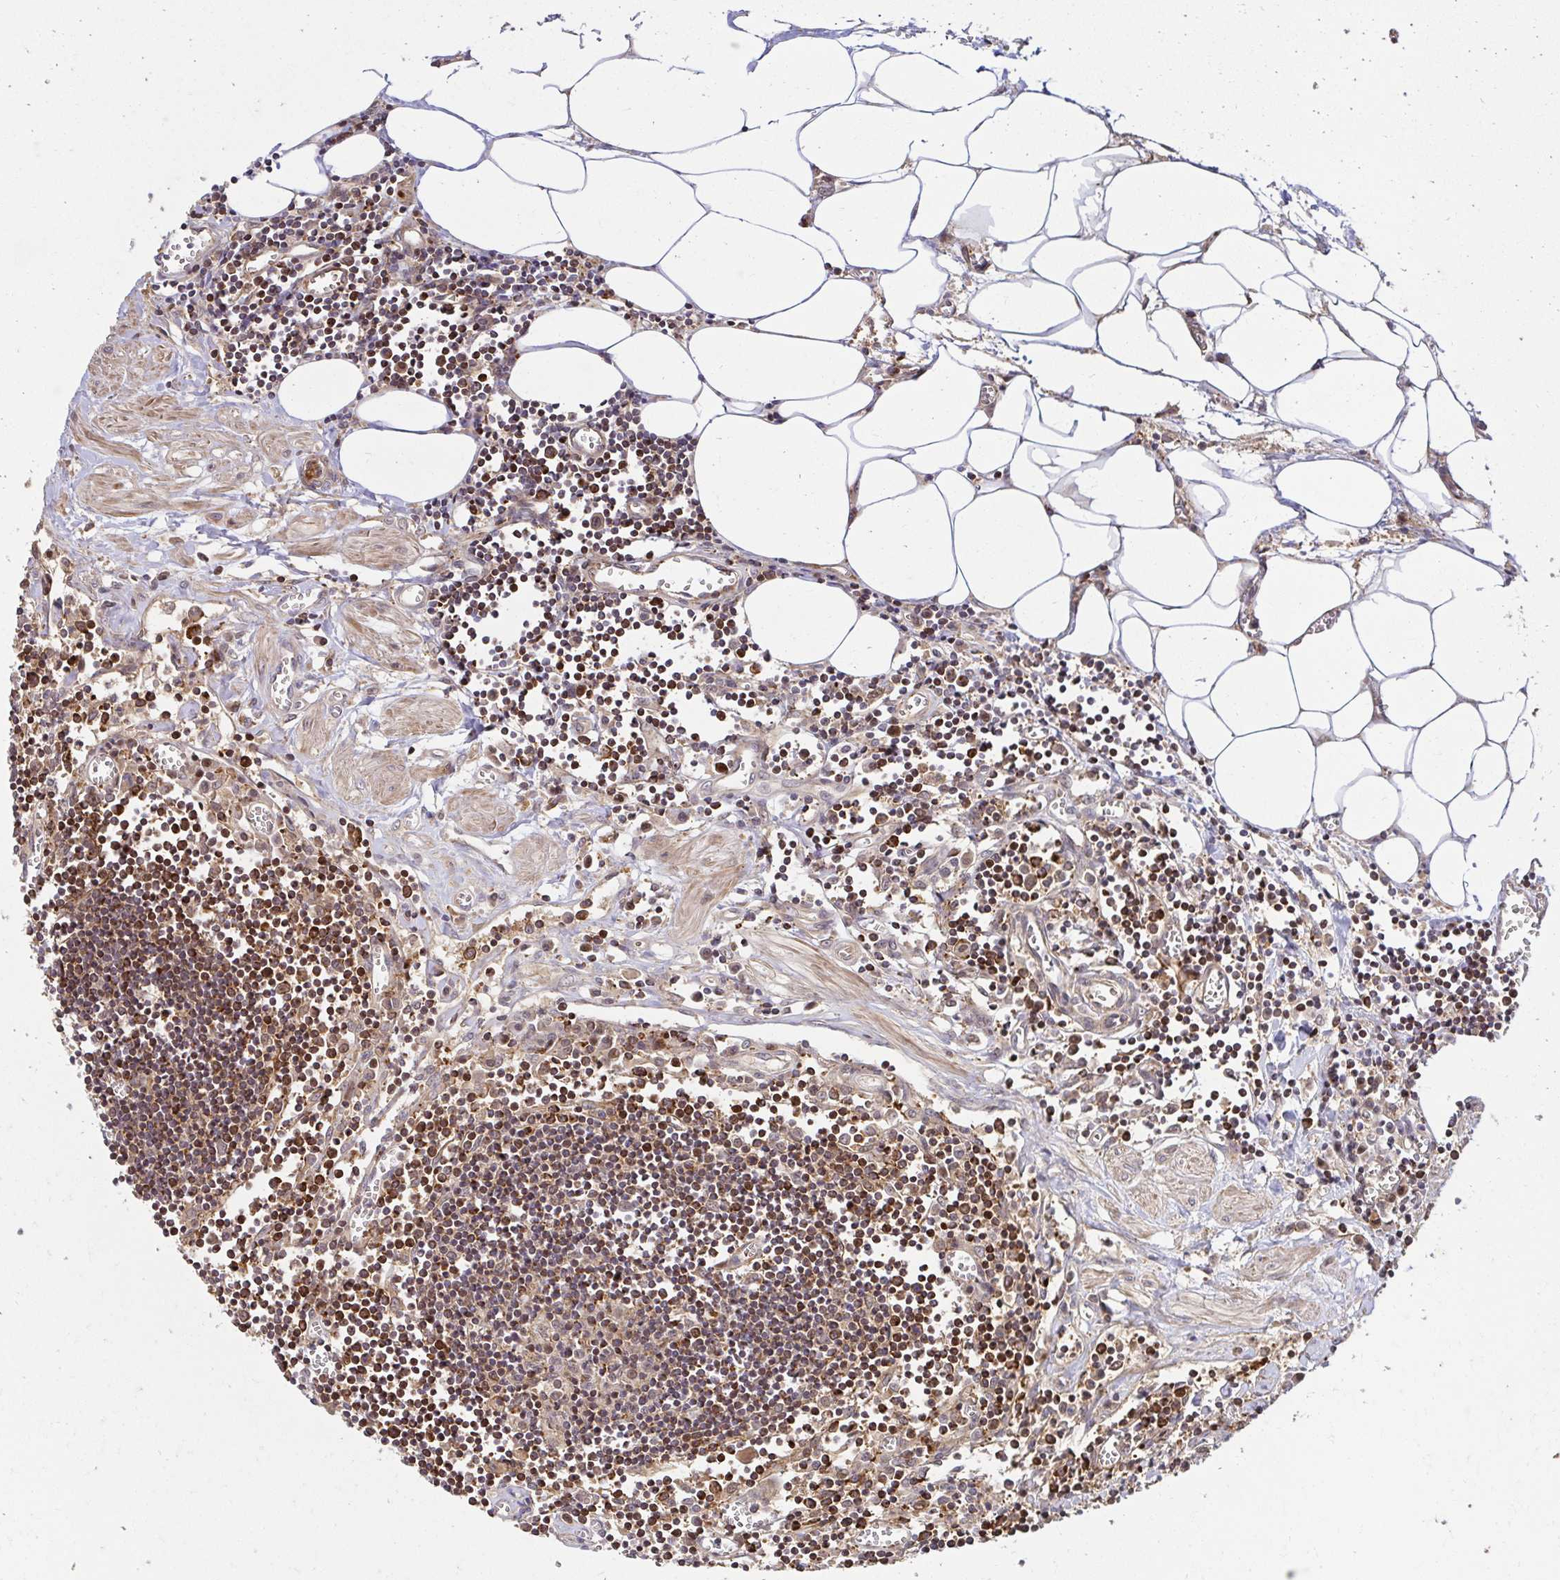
{"staining": {"intensity": "weak", "quantity": "25%-75%", "location": "cytoplasmic/membranous"}, "tissue": "lymph node", "cell_type": "Germinal center cells", "image_type": "normal", "snomed": [{"axis": "morphology", "description": "Normal tissue, NOS"}, {"axis": "topography", "description": "Lymph node"}], "caption": "Protein staining of unremarkable lymph node exhibits weak cytoplasmic/membranous staining in approximately 25%-75% of germinal center cells.", "gene": "PSMA4", "patient": {"sex": "male", "age": 66}}